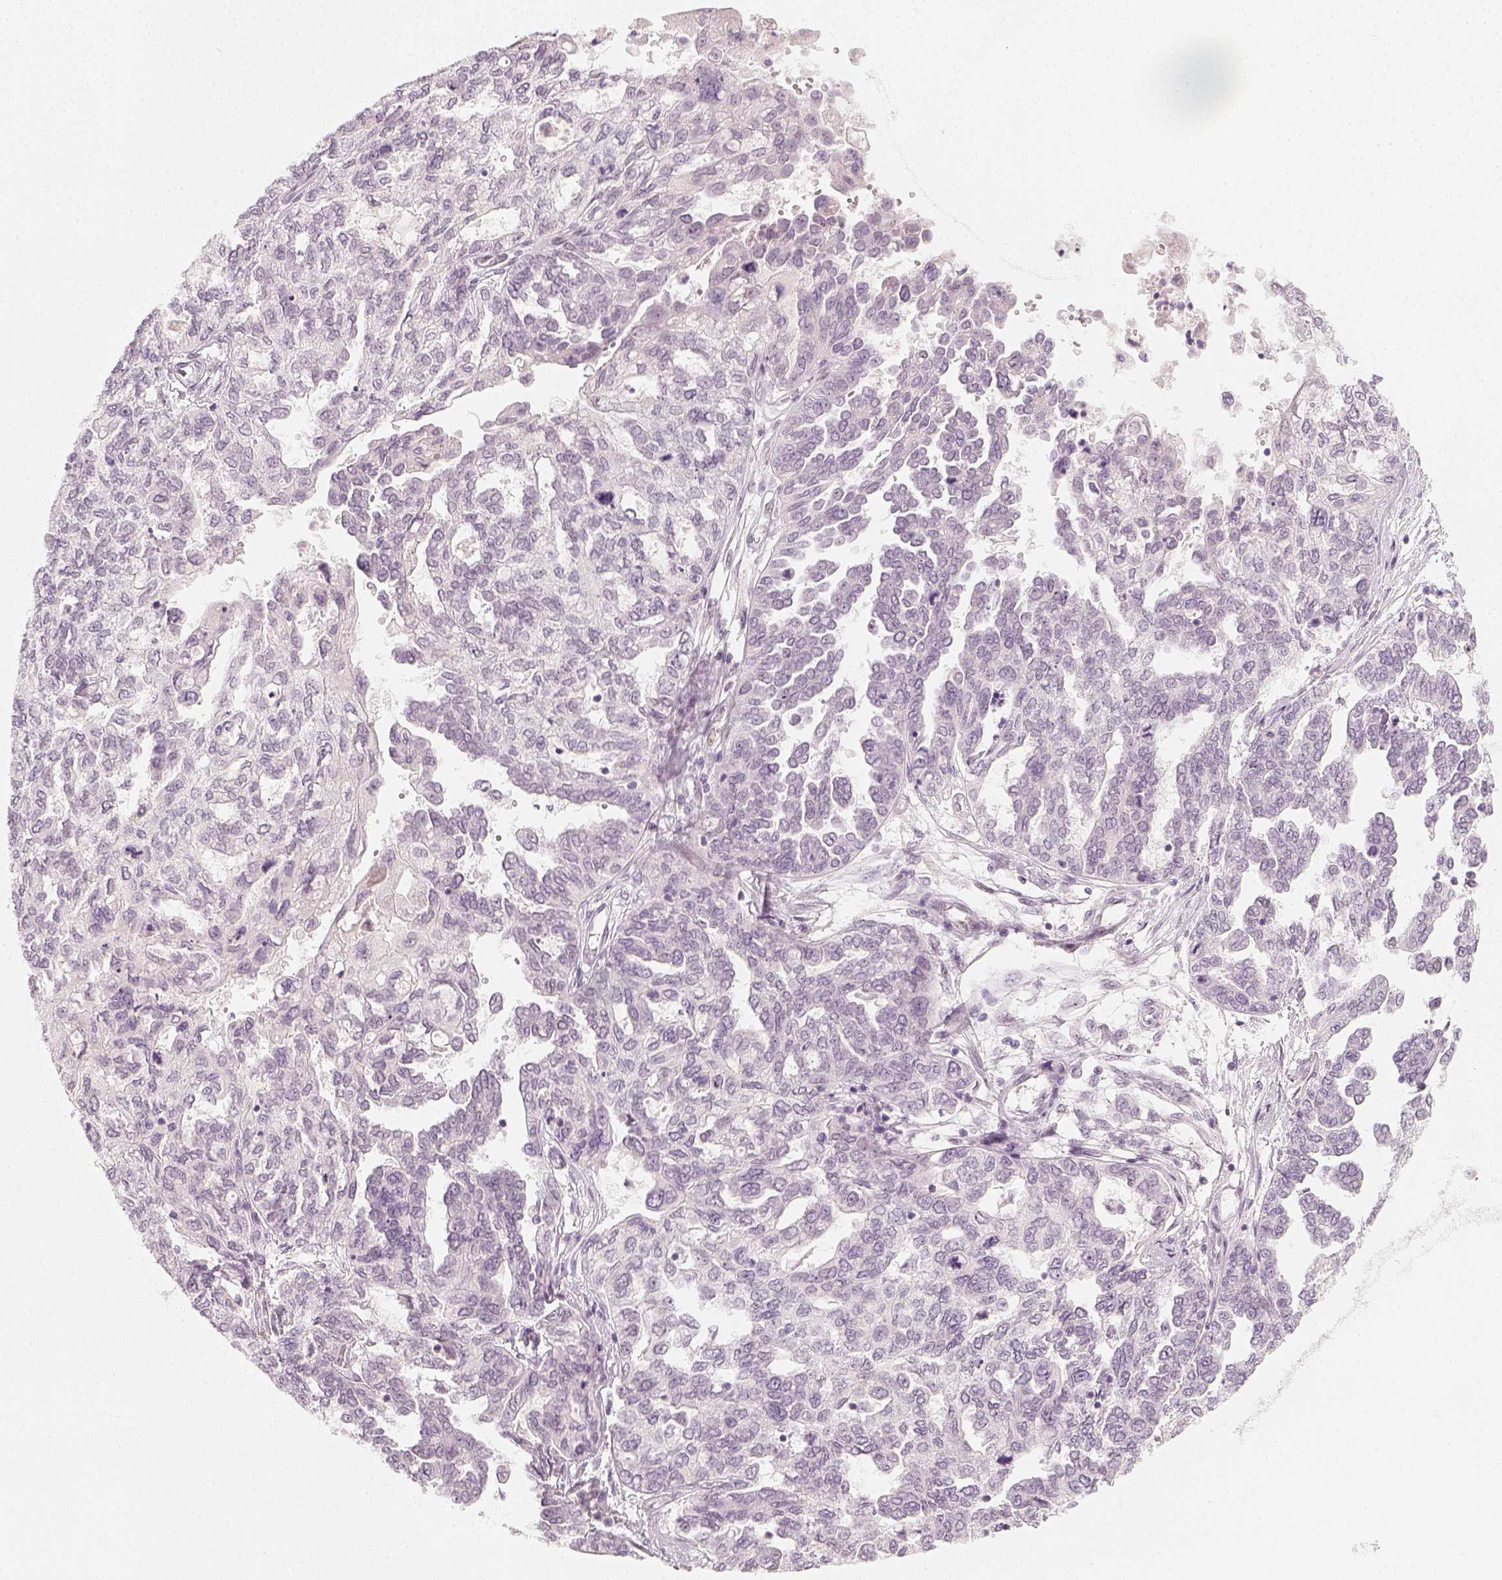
{"staining": {"intensity": "negative", "quantity": "none", "location": "none"}, "tissue": "ovarian cancer", "cell_type": "Tumor cells", "image_type": "cancer", "snomed": [{"axis": "morphology", "description": "Cystadenocarcinoma, serous, NOS"}, {"axis": "topography", "description": "Ovary"}], "caption": "This is an immunohistochemistry (IHC) photomicrograph of human ovarian cancer (serous cystadenocarcinoma). There is no staining in tumor cells.", "gene": "KRTAP2-1", "patient": {"sex": "female", "age": 53}}